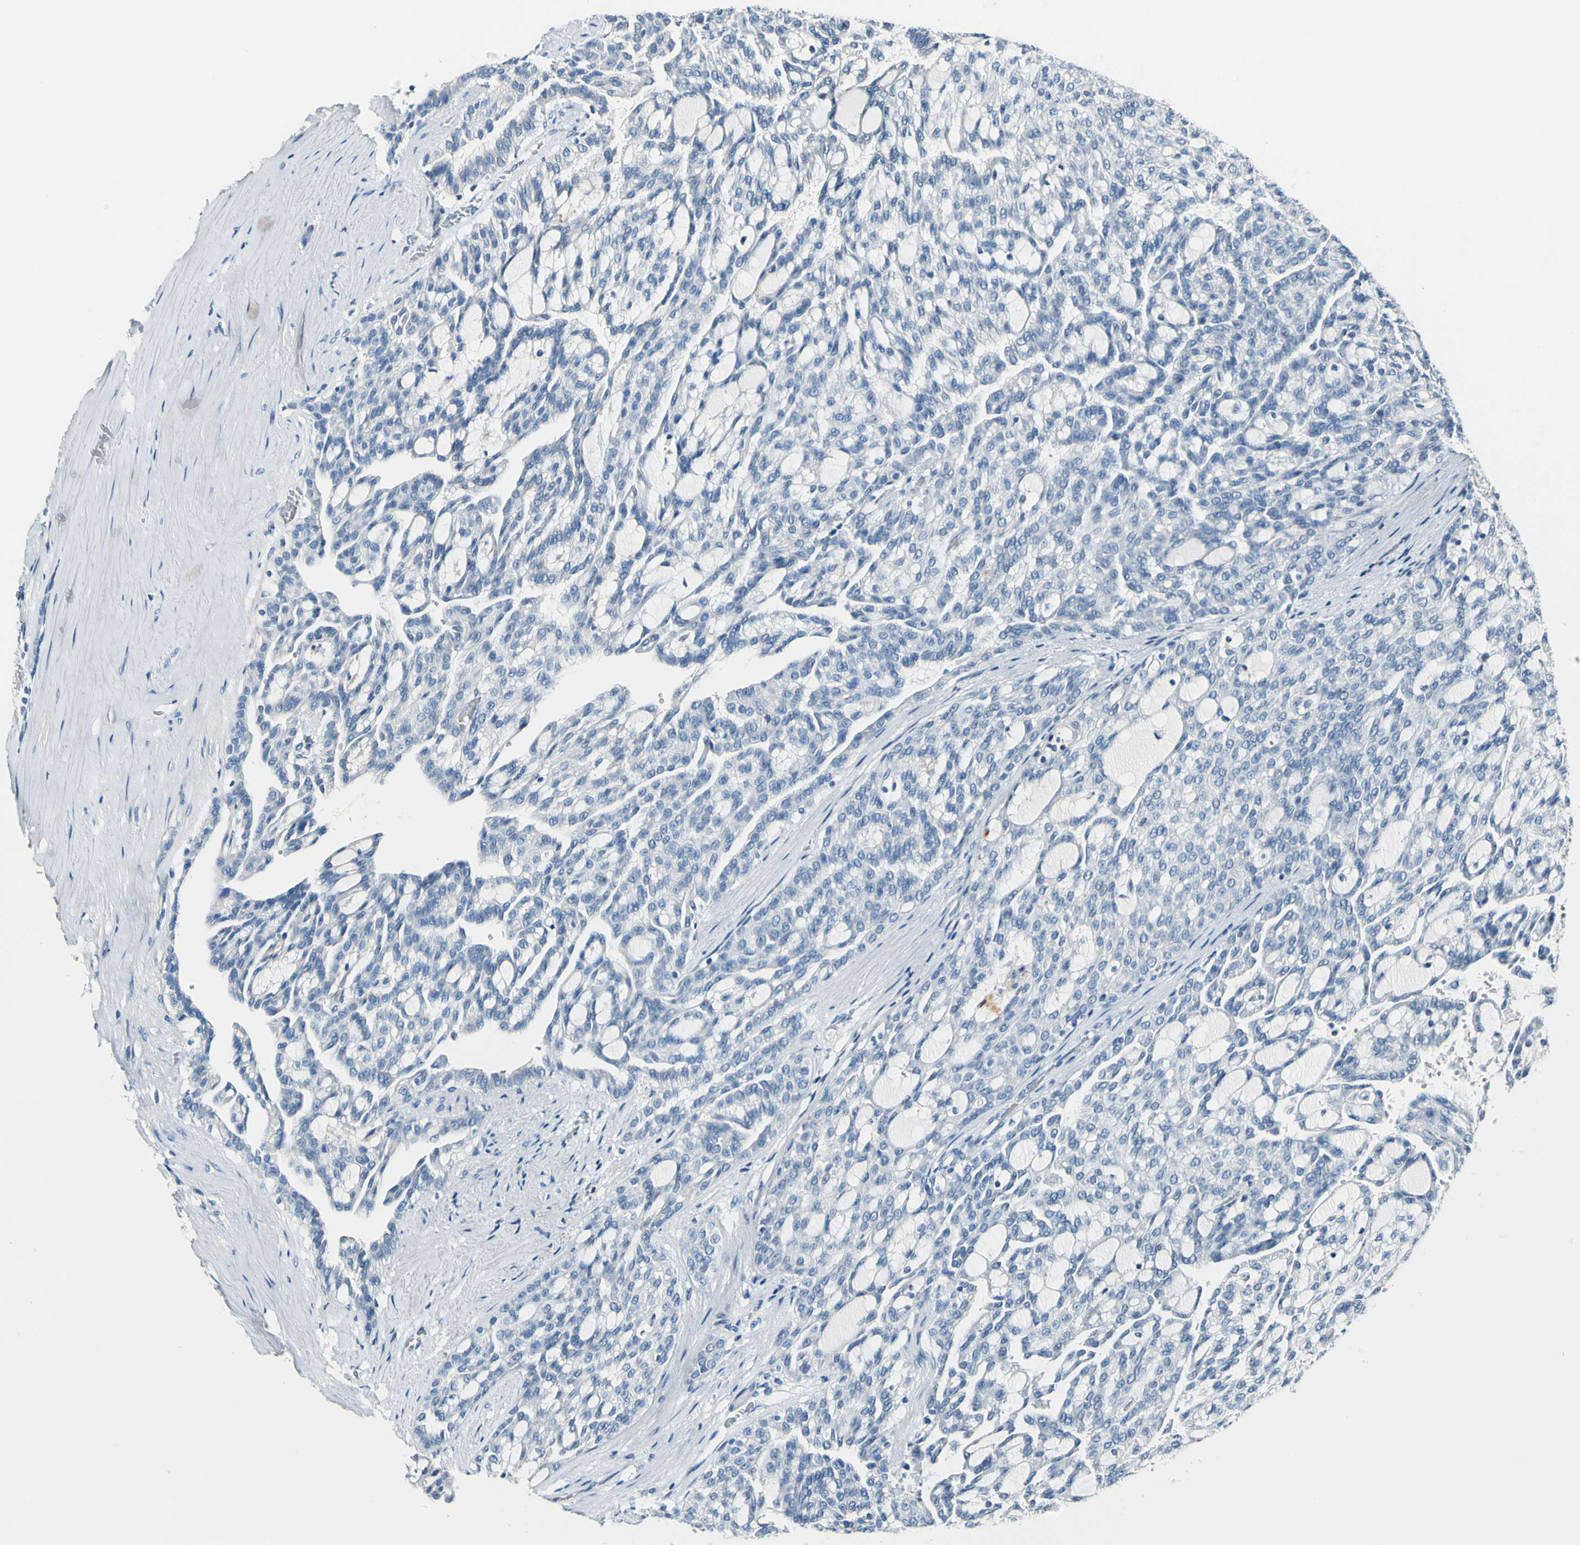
{"staining": {"intensity": "negative", "quantity": "none", "location": "none"}, "tissue": "renal cancer", "cell_type": "Tumor cells", "image_type": "cancer", "snomed": [{"axis": "morphology", "description": "Adenocarcinoma, NOS"}, {"axis": "topography", "description": "Kidney"}], "caption": "The immunohistochemistry (IHC) histopathology image has no significant expression in tumor cells of renal cancer tissue. (Immunohistochemistry (ihc), brightfield microscopy, high magnification).", "gene": "COL6A3", "patient": {"sex": "male", "age": 63}}